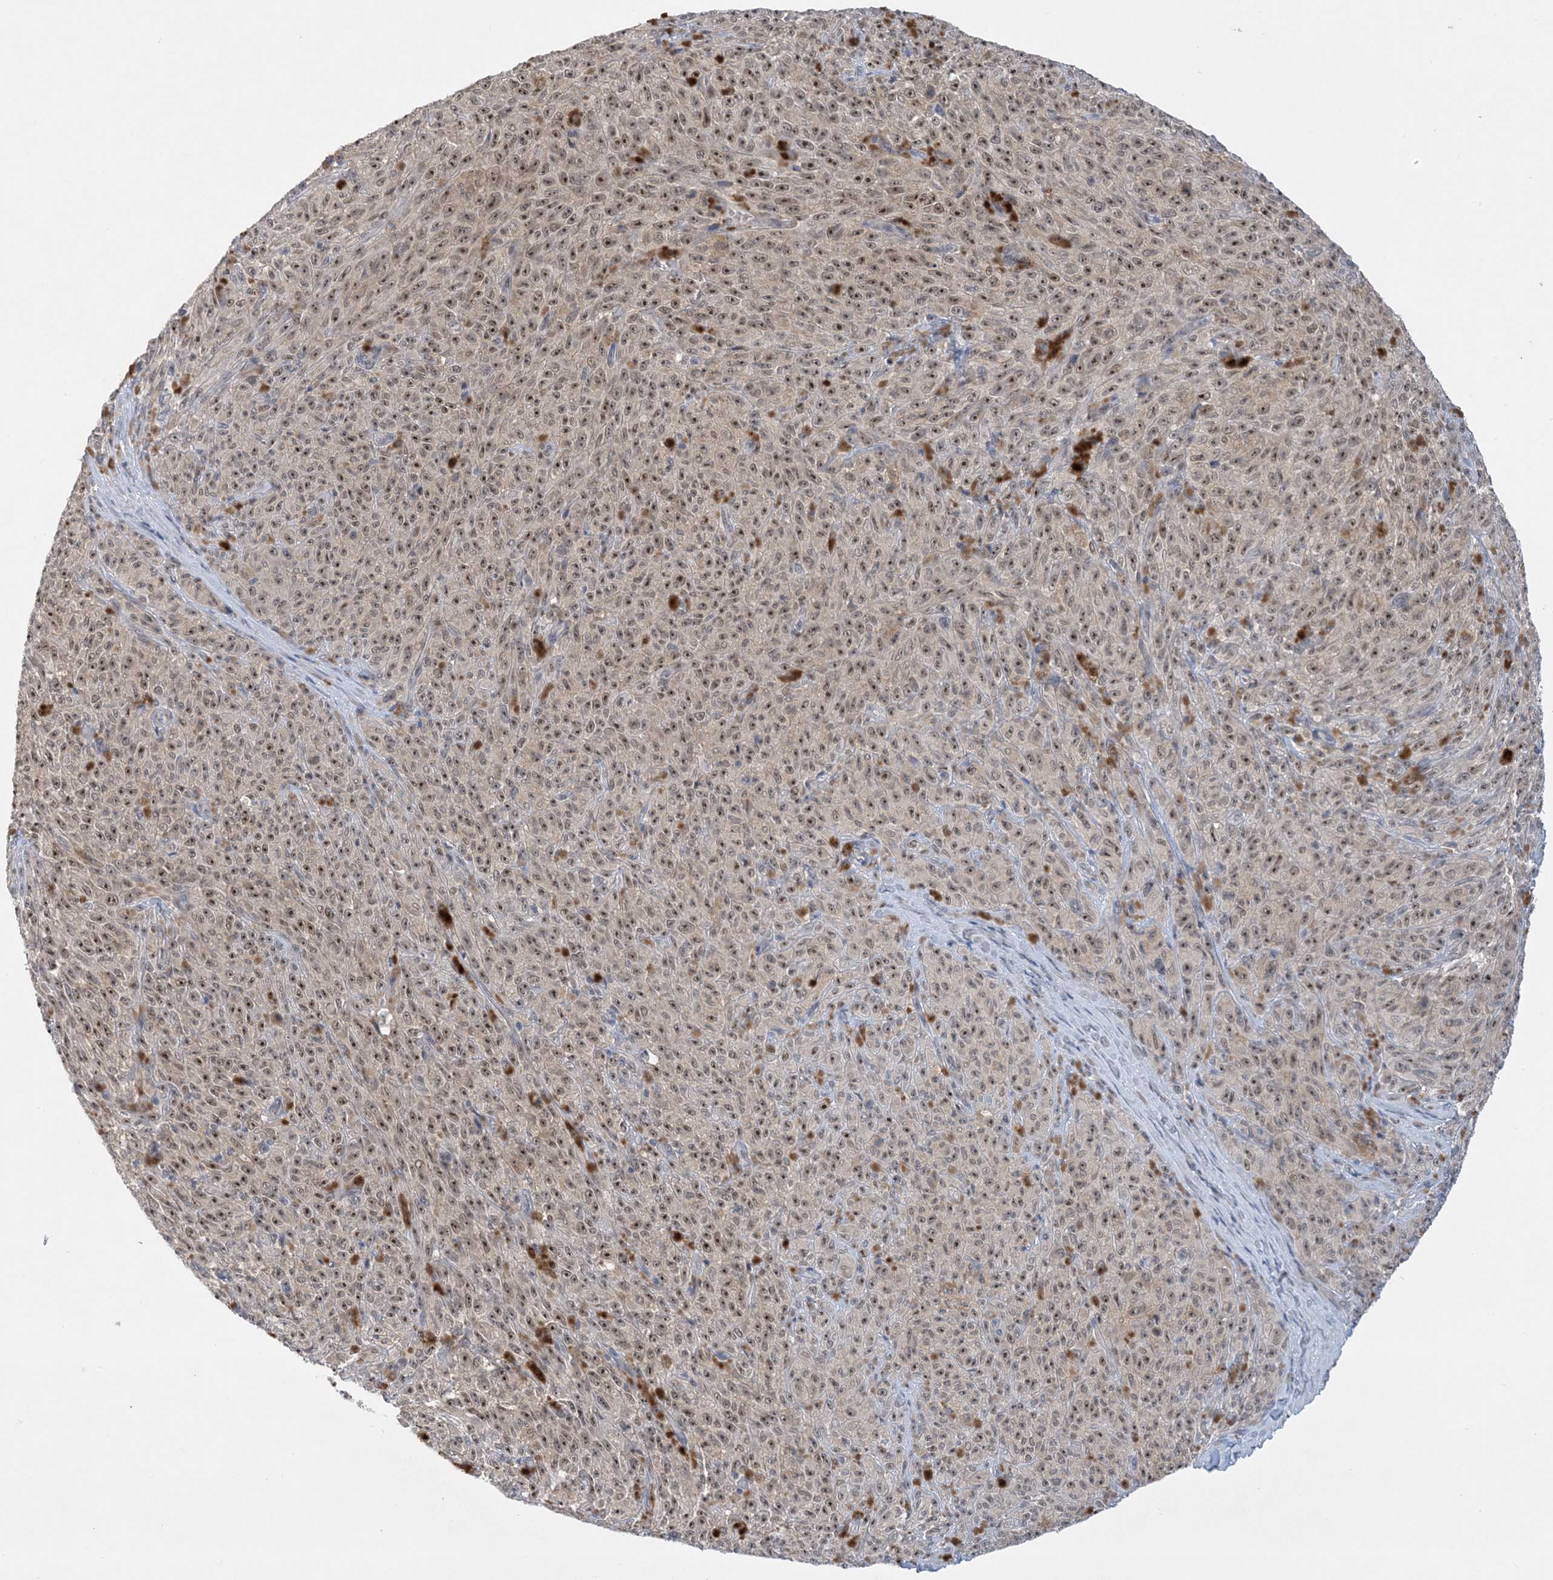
{"staining": {"intensity": "moderate", "quantity": ">75%", "location": "nuclear"}, "tissue": "melanoma", "cell_type": "Tumor cells", "image_type": "cancer", "snomed": [{"axis": "morphology", "description": "Malignant melanoma, NOS"}, {"axis": "topography", "description": "Skin"}], "caption": "Melanoma tissue displays moderate nuclear positivity in about >75% of tumor cells, visualized by immunohistochemistry.", "gene": "UBE2E1", "patient": {"sex": "female", "age": 82}}